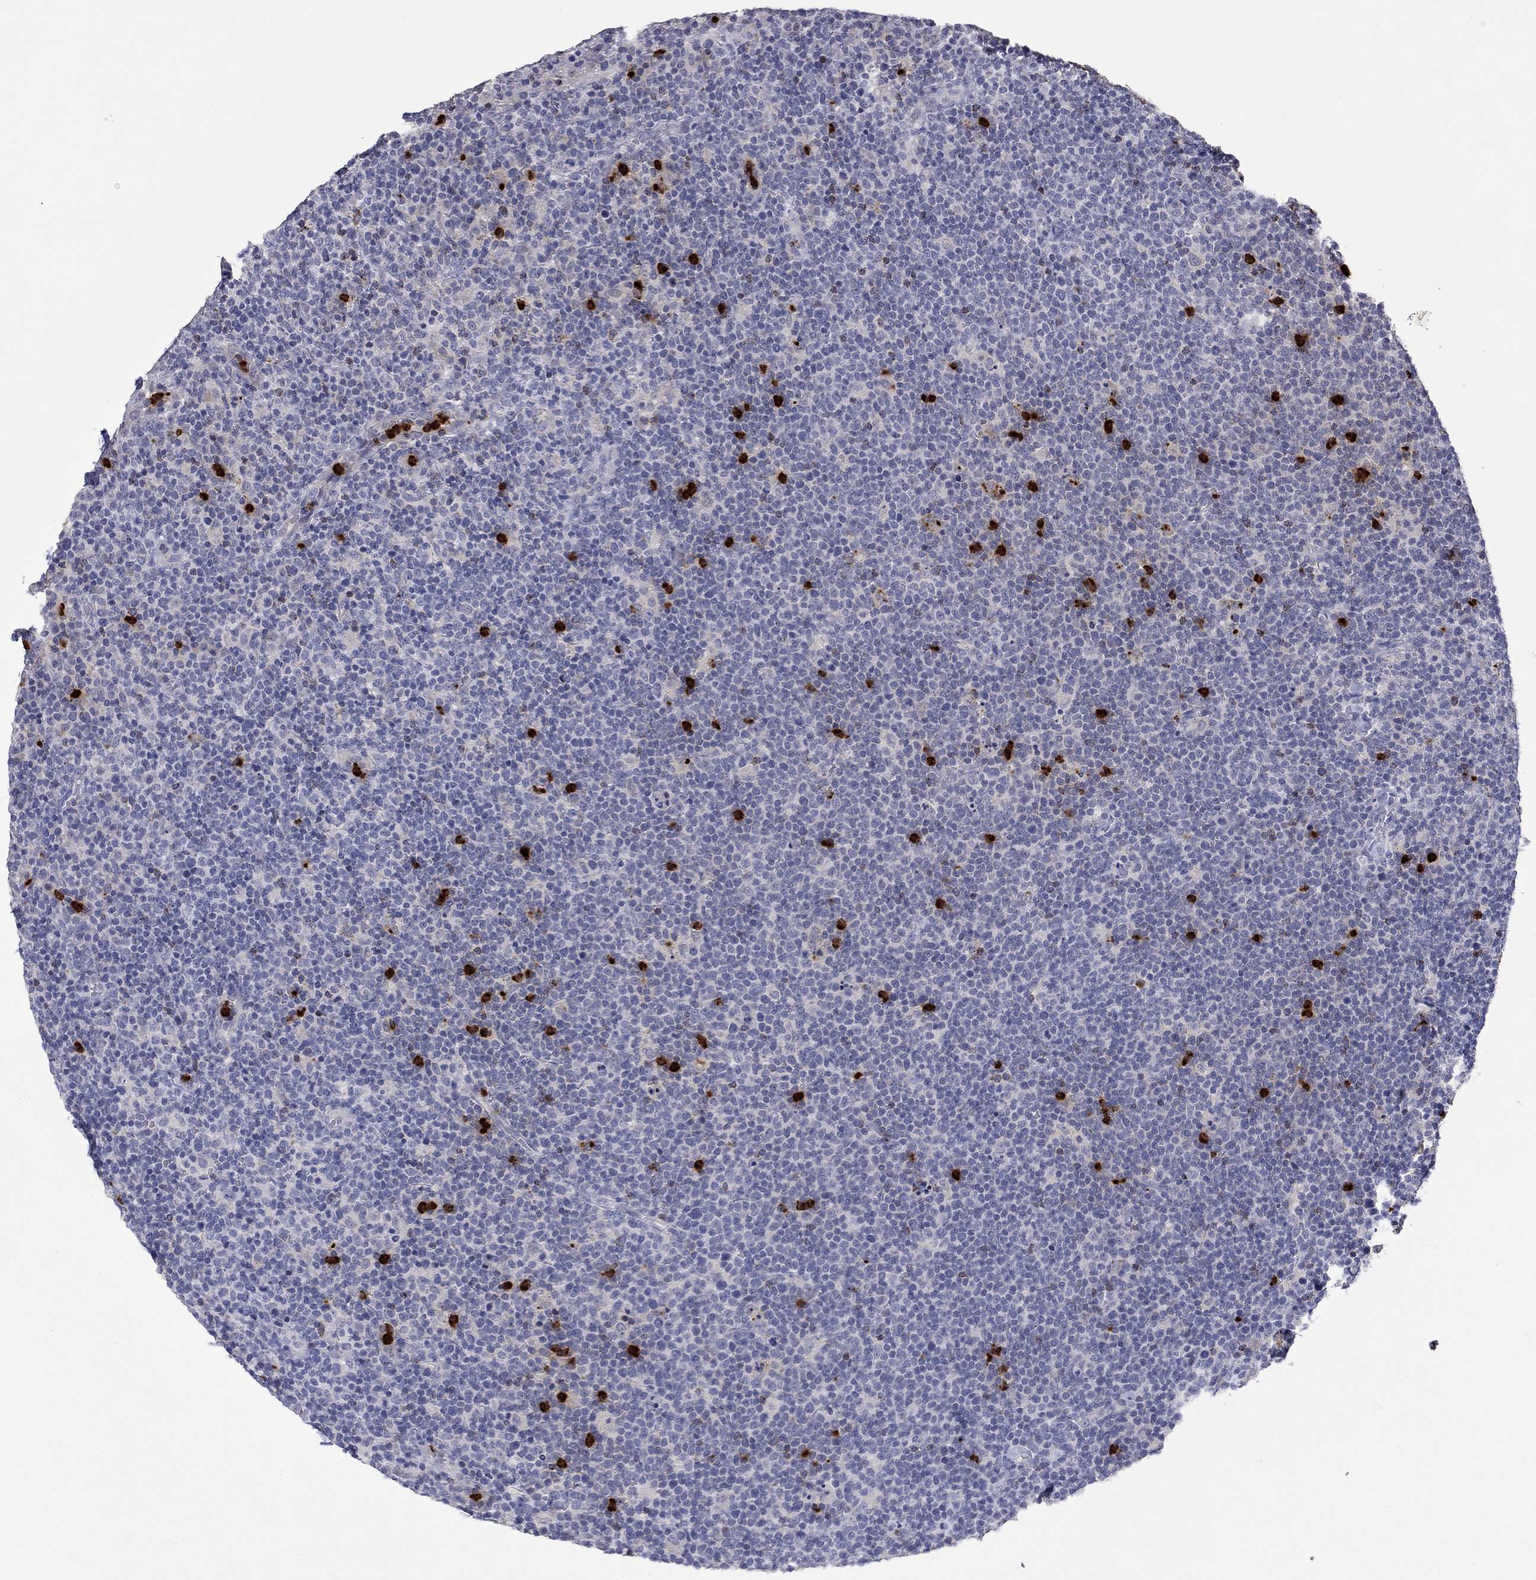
{"staining": {"intensity": "negative", "quantity": "none", "location": "none"}, "tissue": "lymphoma", "cell_type": "Tumor cells", "image_type": "cancer", "snomed": [{"axis": "morphology", "description": "Malignant lymphoma, non-Hodgkin's type, High grade"}, {"axis": "topography", "description": "Lymph node"}], "caption": "Photomicrograph shows no significant protein positivity in tumor cells of high-grade malignant lymphoma, non-Hodgkin's type. (DAB (3,3'-diaminobenzidine) IHC, high magnification).", "gene": "CCL5", "patient": {"sex": "male", "age": 61}}